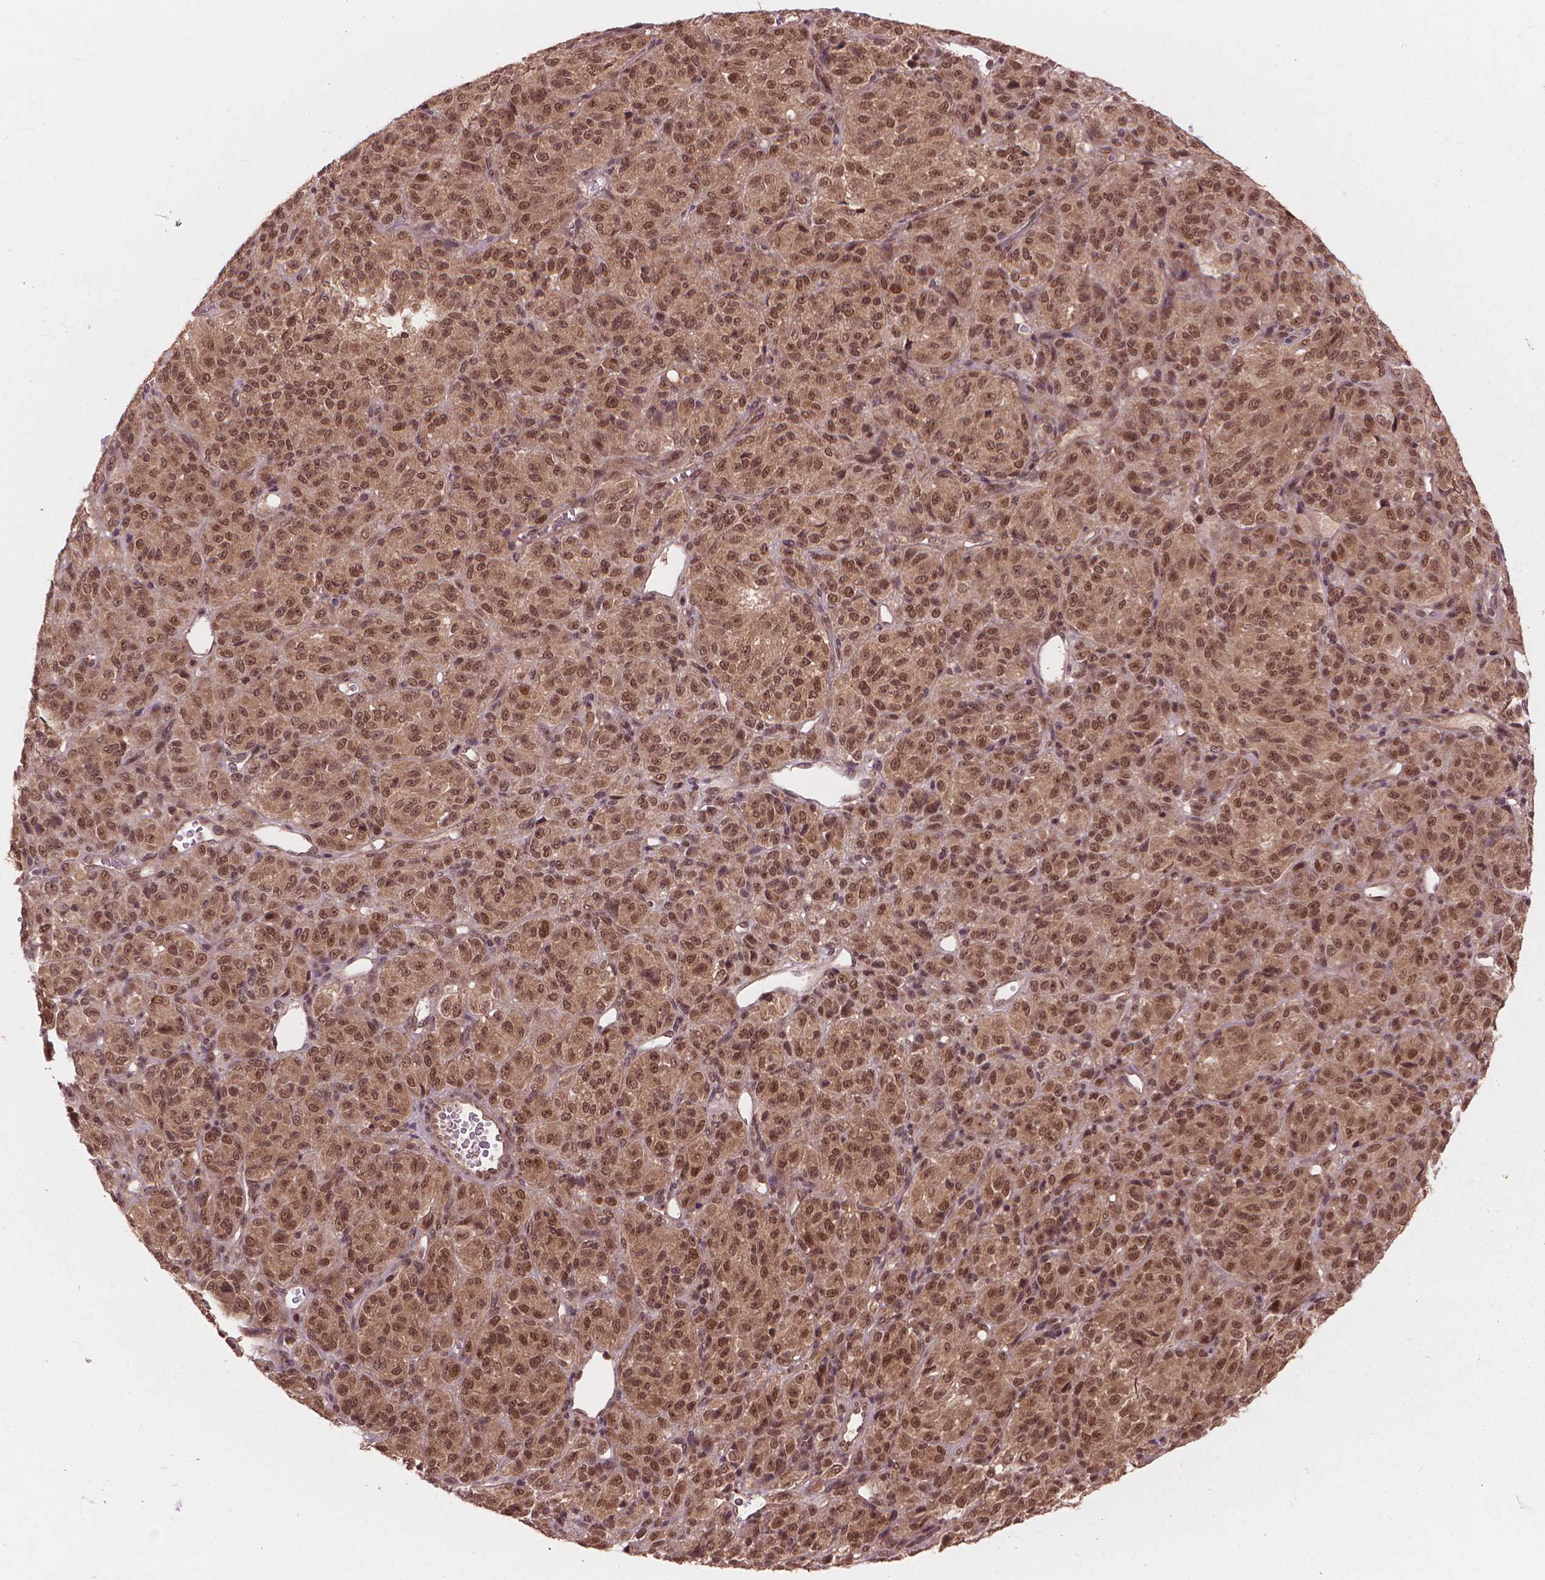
{"staining": {"intensity": "moderate", "quantity": ">75%", "location": "nuclear"}, "tissue": "melanoma", "cell_type": "Tumor cells", "image_type": "cancer", "snomed": [{"axis": "morphology", "description": "Malignant melanoma, Metastatic site"}, {"axis": "topography", "description": "Brain"}], "caption": "Malignant melanoma (metastatic site) tissue exhibits moderate nuclear staining in approximately >75% of tumor cells, visualized by immunohistochemistry.", "gene": "SSU72", "patient": {"sex": "female", "age": 56}}